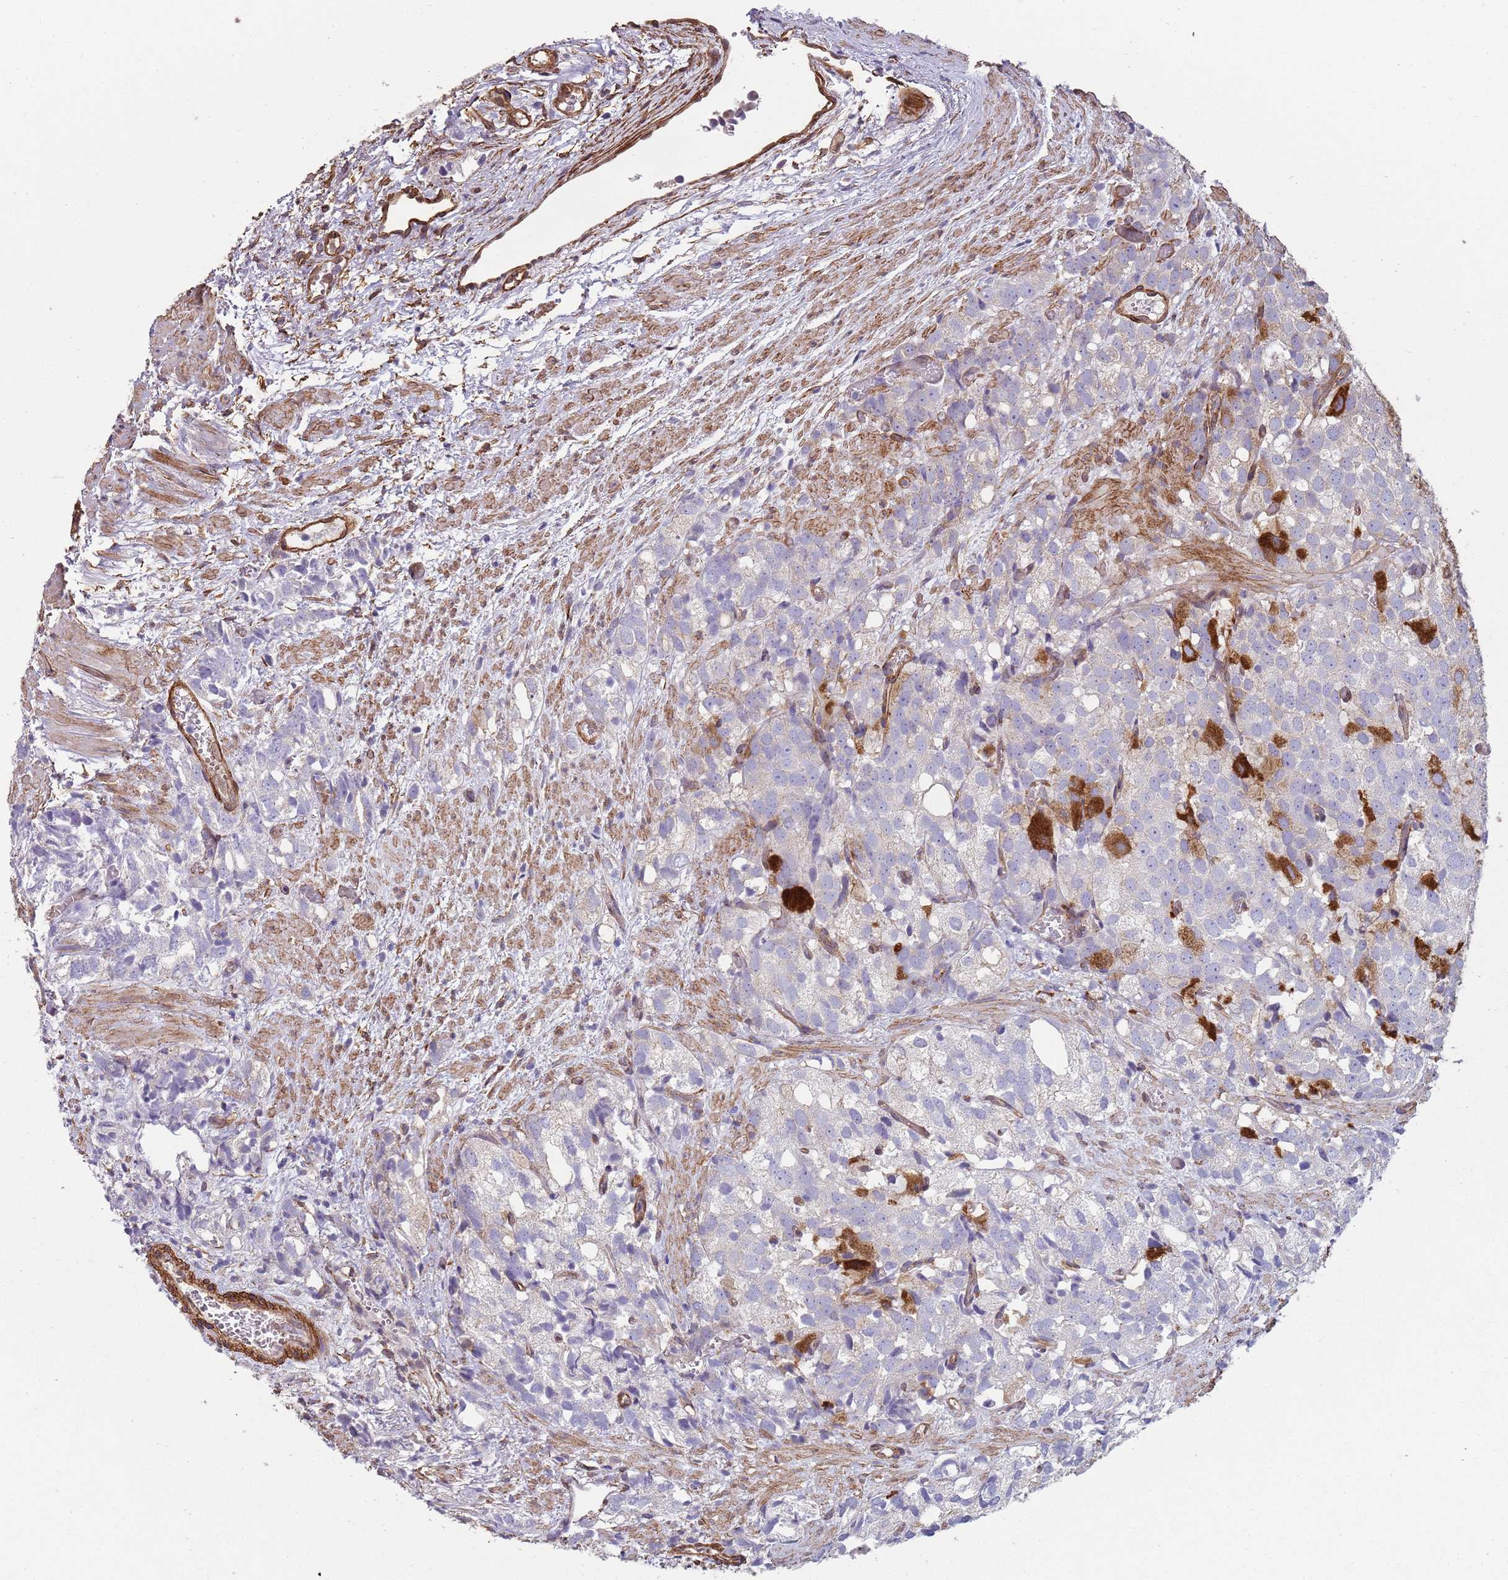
{"staining": {"intensity": "negative", "quantity": "none", "location": "none"}, "tissue": "prostate cancer", "cell_type": "Tumor cells", "image_type": "cancer", "snomed": [{"axis": "morphology", "description": "Adenocarcinoma, High grade"}, {"axis": "topography", "description": "Prostate"}], "caption": "Immunohistochemical staining of high-grade adenocarcinoma (prostate) displays no significant positivity in tumor cells.", "gene": "PHLPP2", "patient": {"sex": "male", "age": 82}}